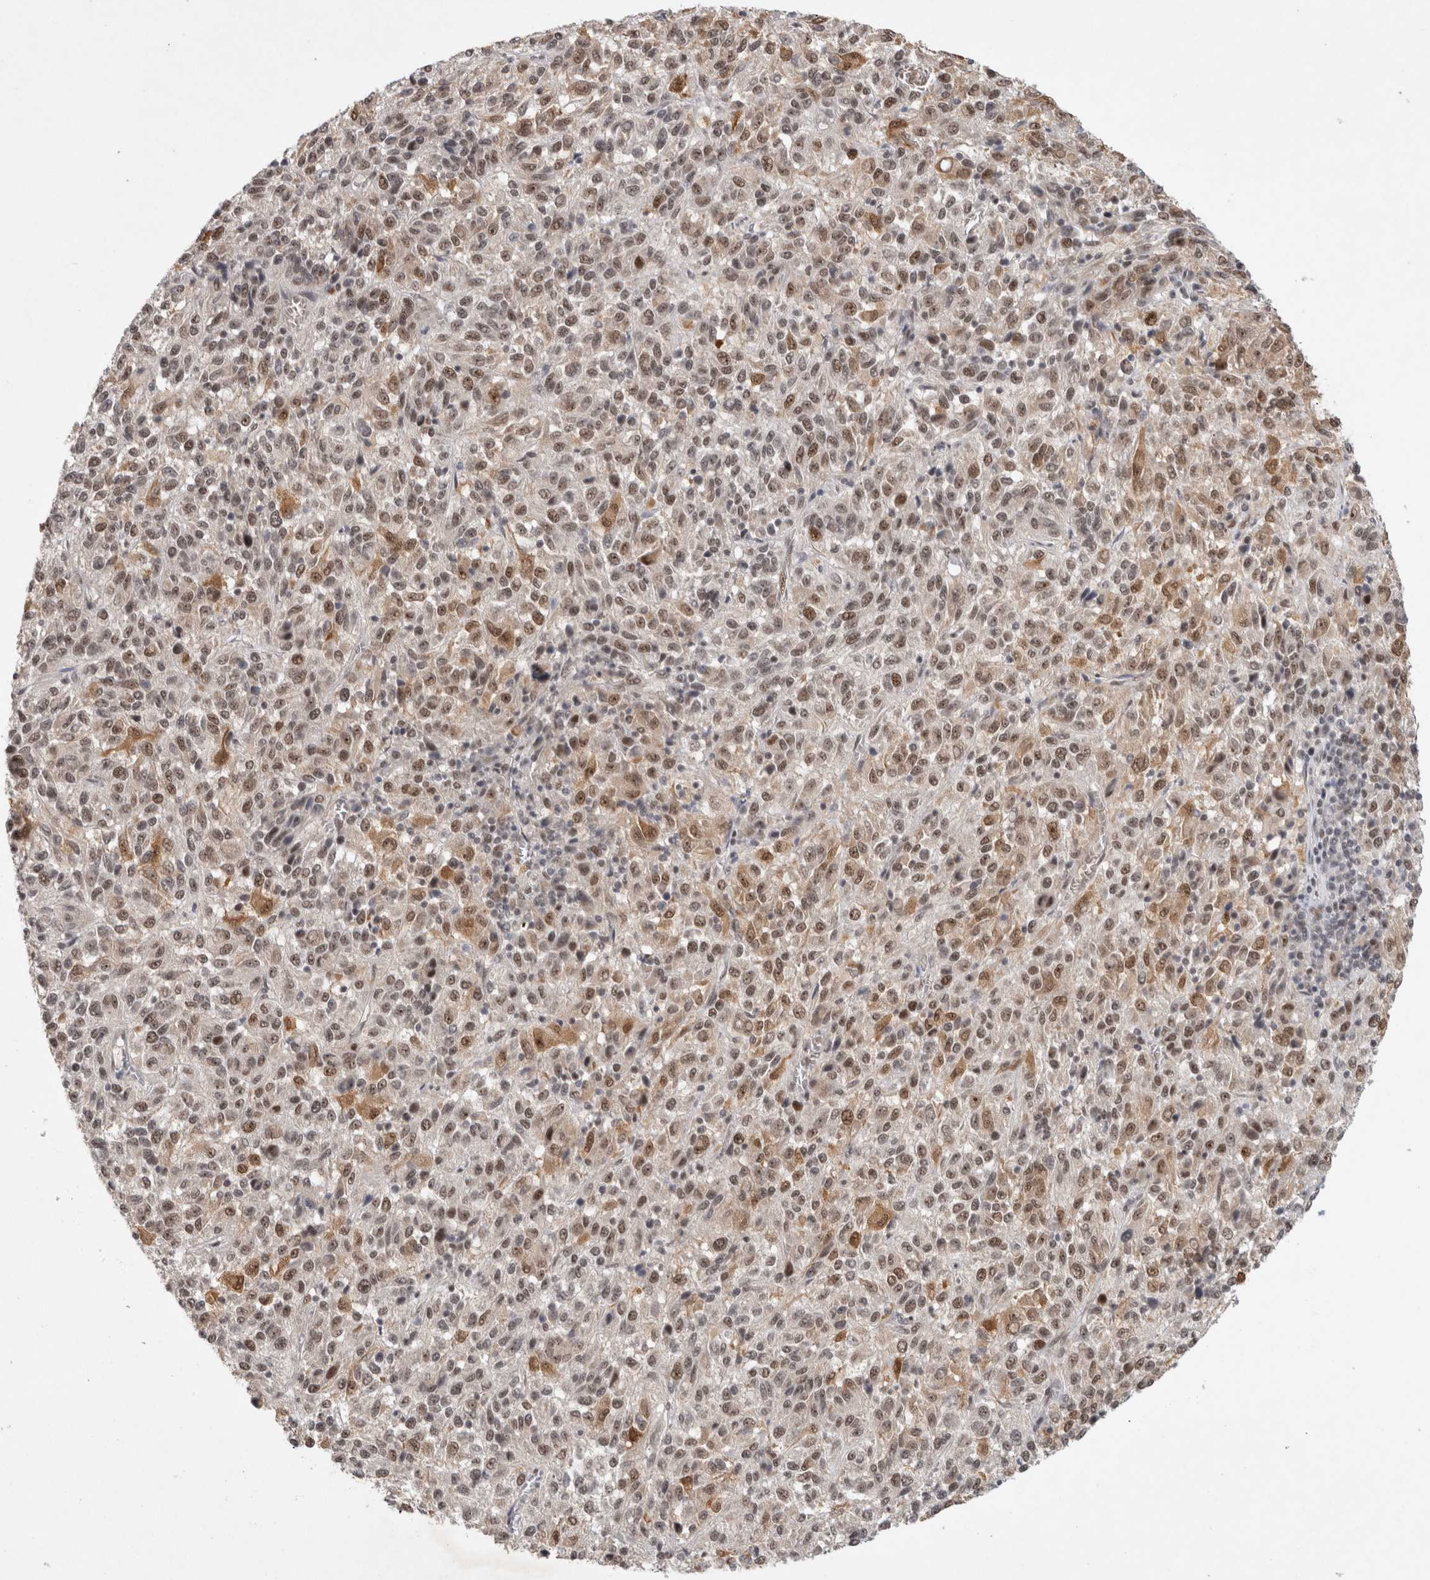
{"staining": {"intensity": "moderate", "quantity": ">75%", "location": "cytoplasmic/membranous,nuclear"}, "tissue": "melanoma", "cell_type": "Tumor cells", "image_type": "cancer", "snomed": [{"axis": "morphology", "description": "Malignant melanoma, Metastatic site"}, {"axis": "topography", "description": "Lung"}], "caption": "Immunohistochemical staining of human melanoma demonstrates moderate cytoplasmic/membranous and nuclear protein staining in approximately >75% of tumor cells. (DAB (3,3'-diaminobenzidine) IHC with brightfield microscopy, high magnification).", "gene": "HESX1", "patient": {"sex": "male", "age": 64}}